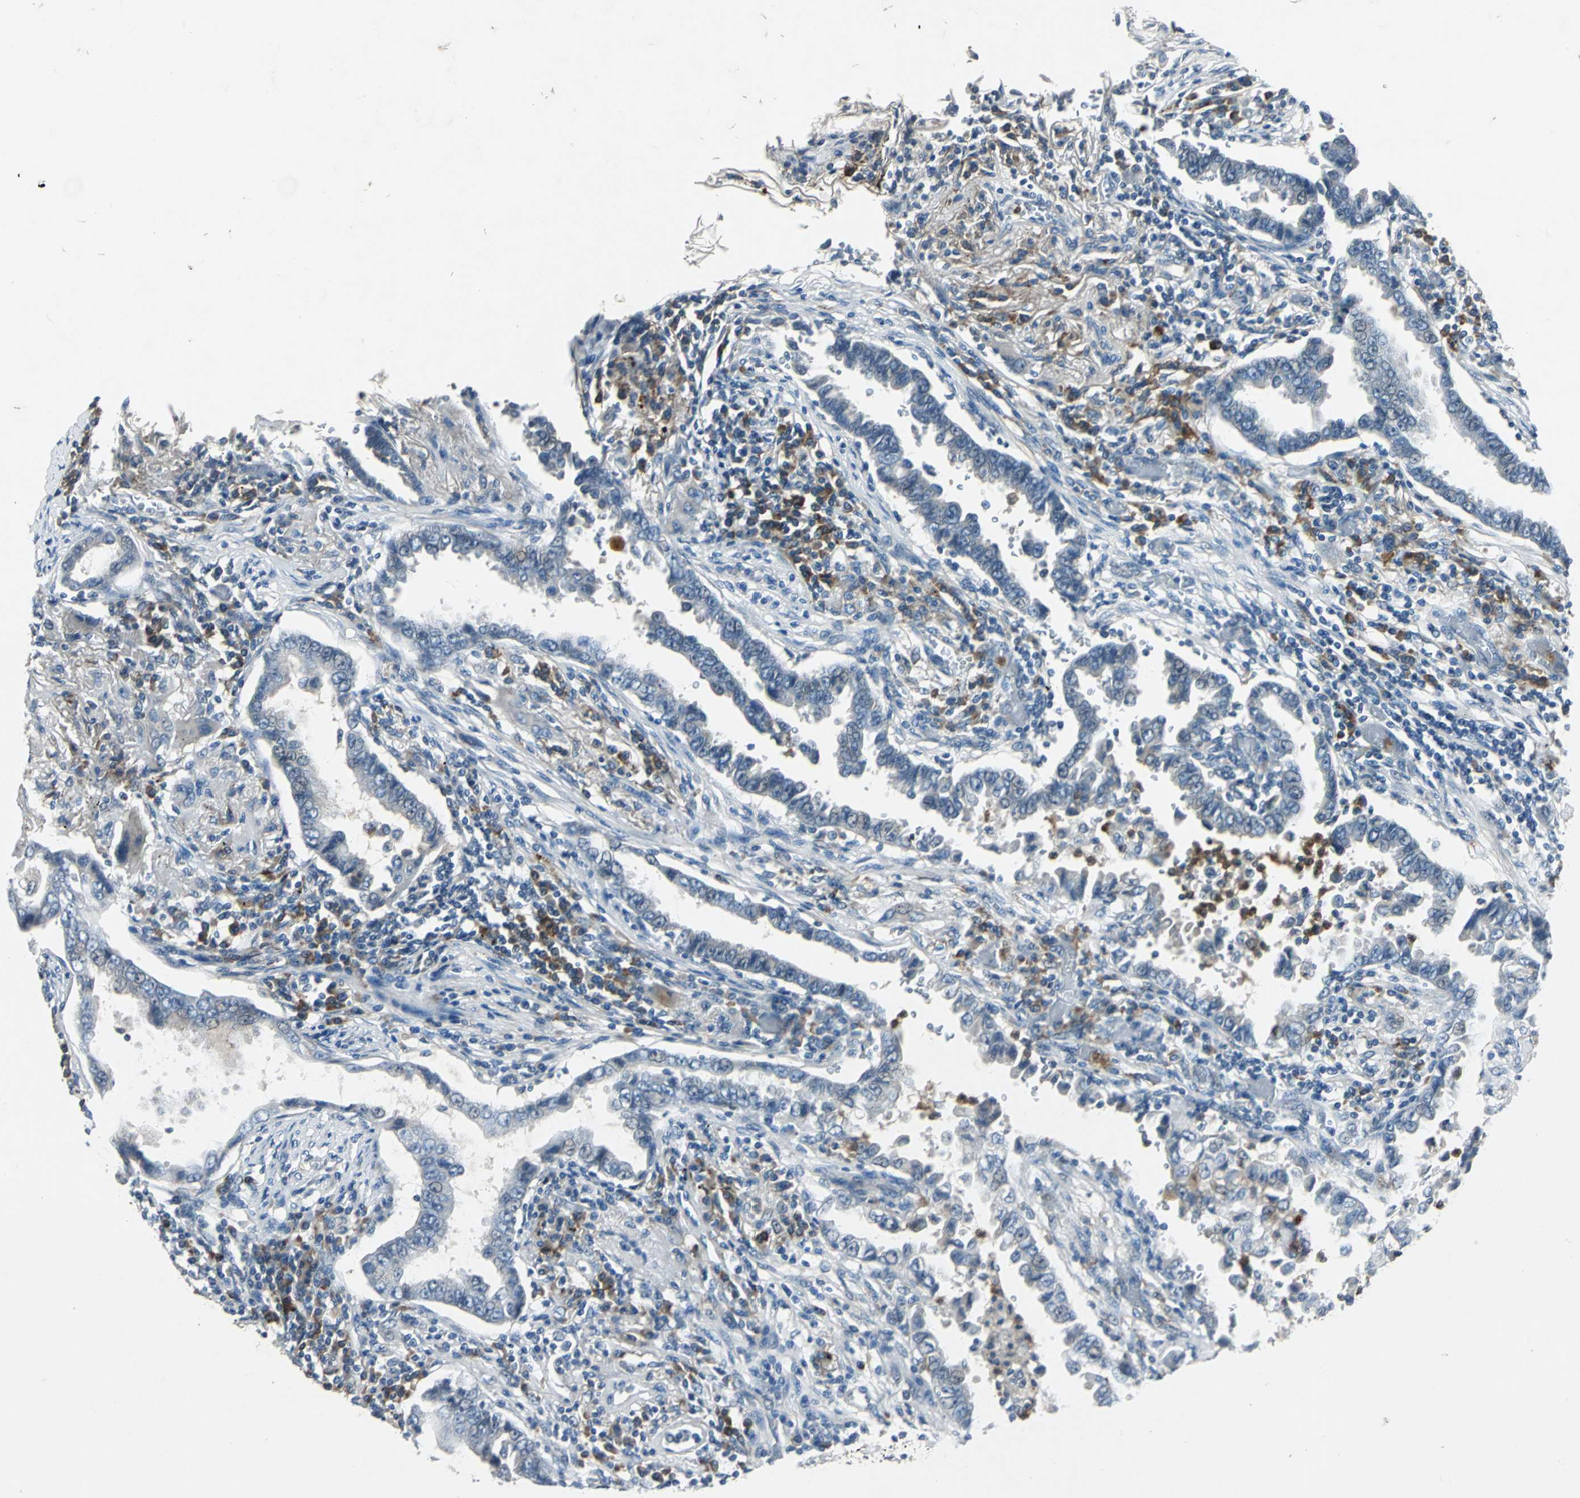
{"staining": {"intensity": "negative", "quantity": "none", "location": "none"}, "tissue": "lung cancer", "cell_type": "Tumor cells", "image_type": "cancer", "snomed": [{"axis": "morphology", "description": "Normal tissue, NOS"}, {"axis": "morphology", "description": "Inflammation, NOS"}, {"axis": "morphology", "description": "Adenocarcinoma, NOS"}, {"axis": "topography", "description": "Lung"}], "caption": "Image shows no protein positivity in tumor cells of lung adenocarcinoma tissue.", "gene": "SLC2A13", "patient": {"sex": "female", "age": 64}}